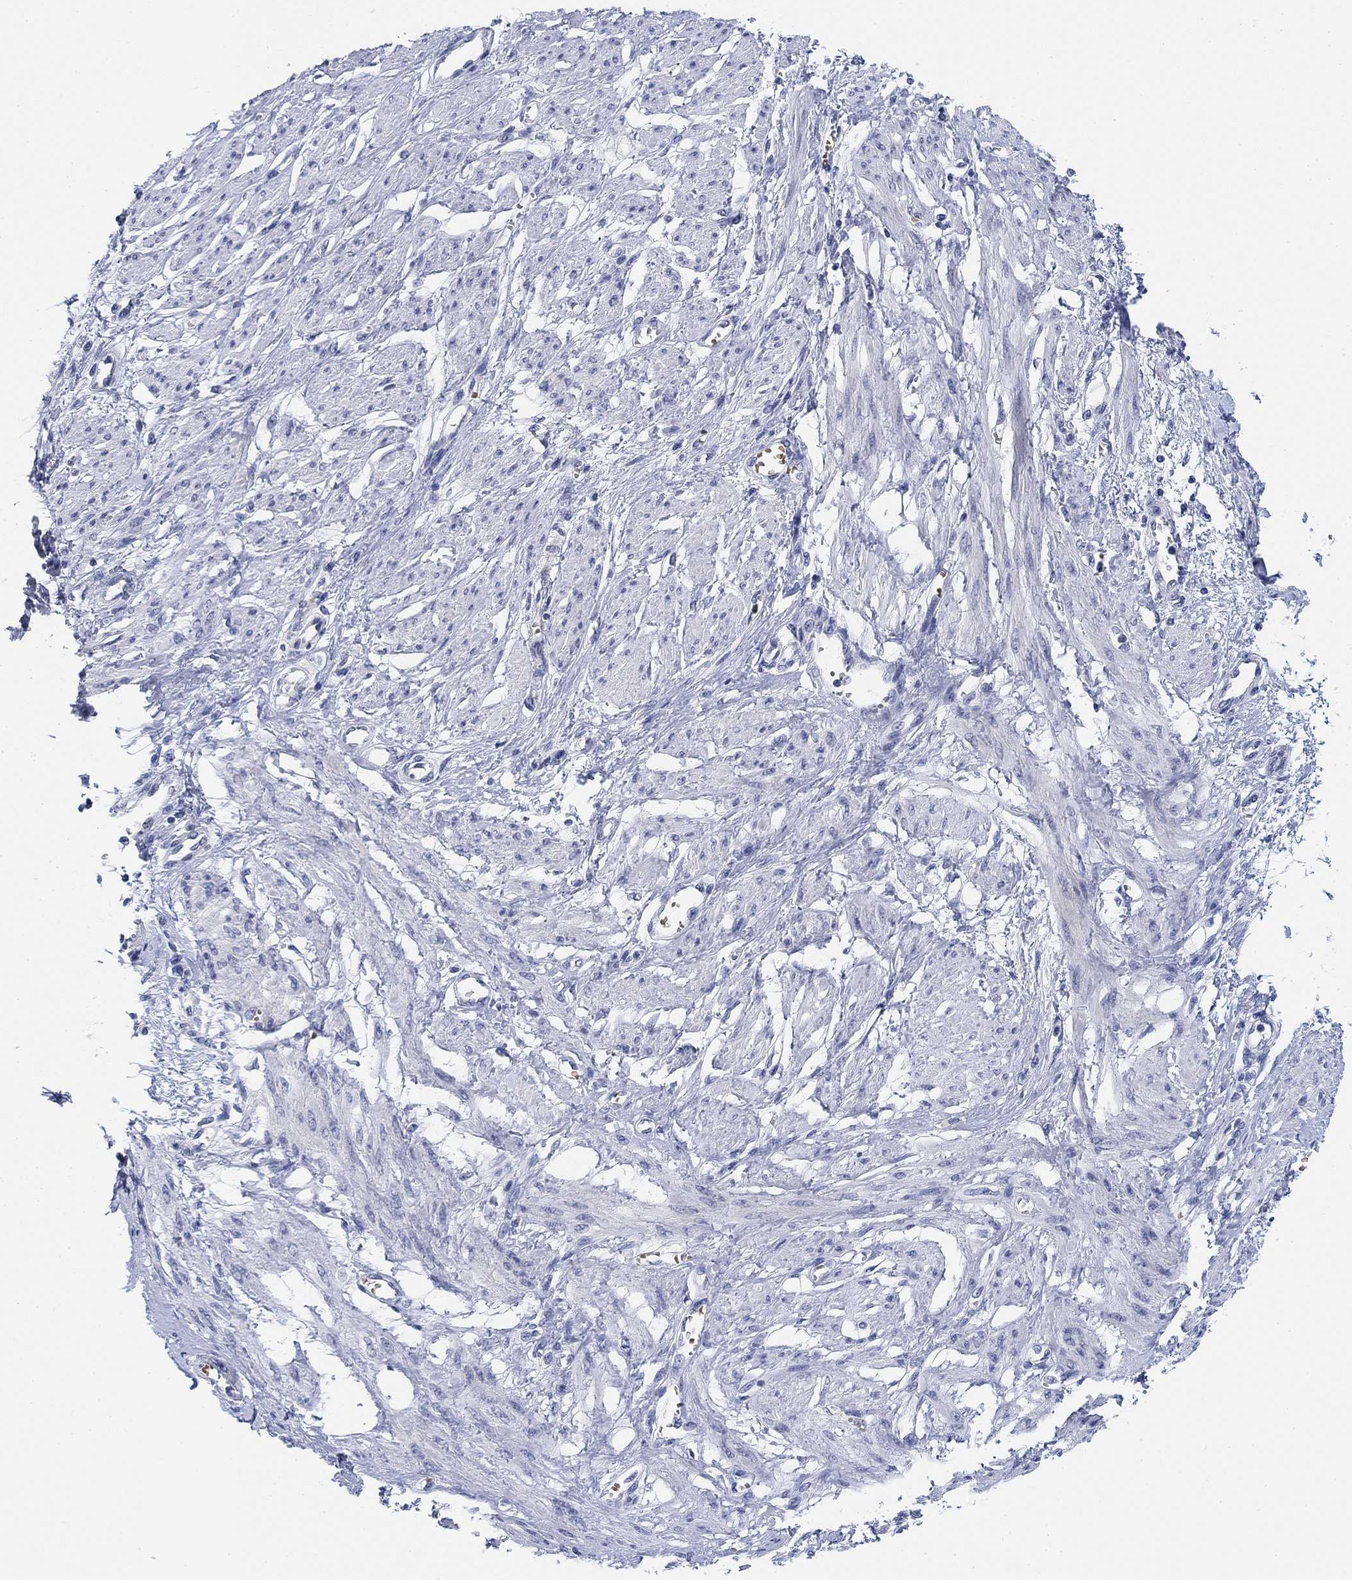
{"staining": {"intensity": "negative", "quantity": "none", "location": "none"}, "tissue": "smooth muscle", "cell_type": "Smooth muscle cells", "image_type": "normal", "snomed": [{"axis": "morphology", "description": "Normal tissue, NOS"}, {"axis": "topography", "description": "Smooth muscle"}, {"axis": "topography", "description": "Uterus"}], "caption": "Smooth muscle was stained to show a protein in brown. There is no significant positivity in smooth muscle cells. The staining was performed using DAB (3,3'-diaminobenzidine) to visualize the protein expression in brown, while the nuclei were stained in blue with hematoxylin (Magnification: 20x).", "gene": "PAX6", "patient": {"sex": "female", "age": 39}}